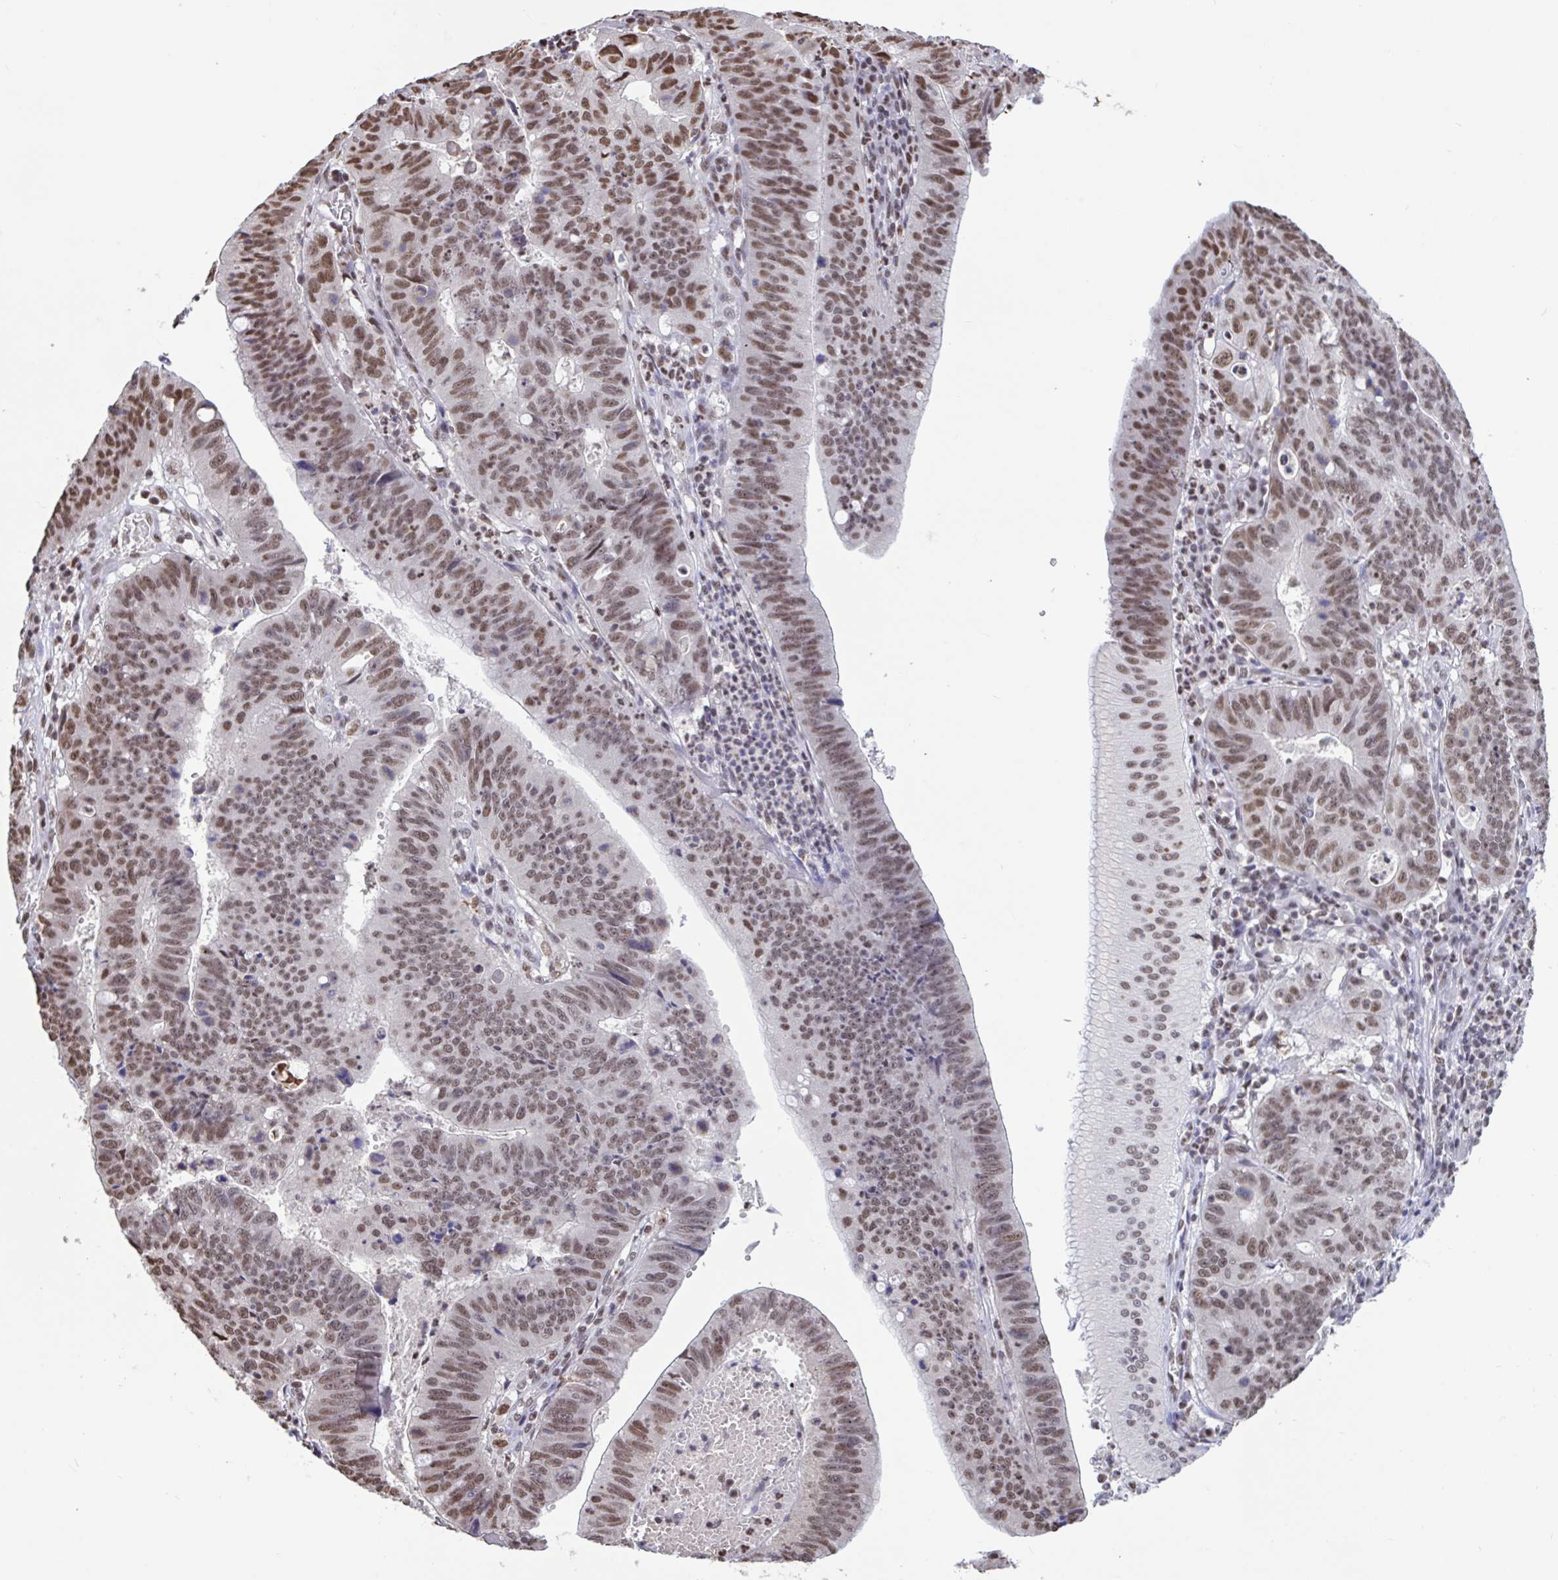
{"staining": {"intensity": "moderate", "quantity": ">75%", "location": "nuclear"}, "tissue": "stomach cancer", "cell_type": "Tumor cells", "image_type": "cancer", "snomed": [{"axis": "morphology", "description": "Adenocarcinoma, NOS"}, {"axis": "topography", "description": "Stomach"}], "caption": "This is an image of immunohistochemistry (IHC) staining of adenocarcinoma (stomach), which shows moderate expression in the nuclear of tumor cells.", "gene": "HNRNPDL", "patient": {"sex": "male", "age": 59}}